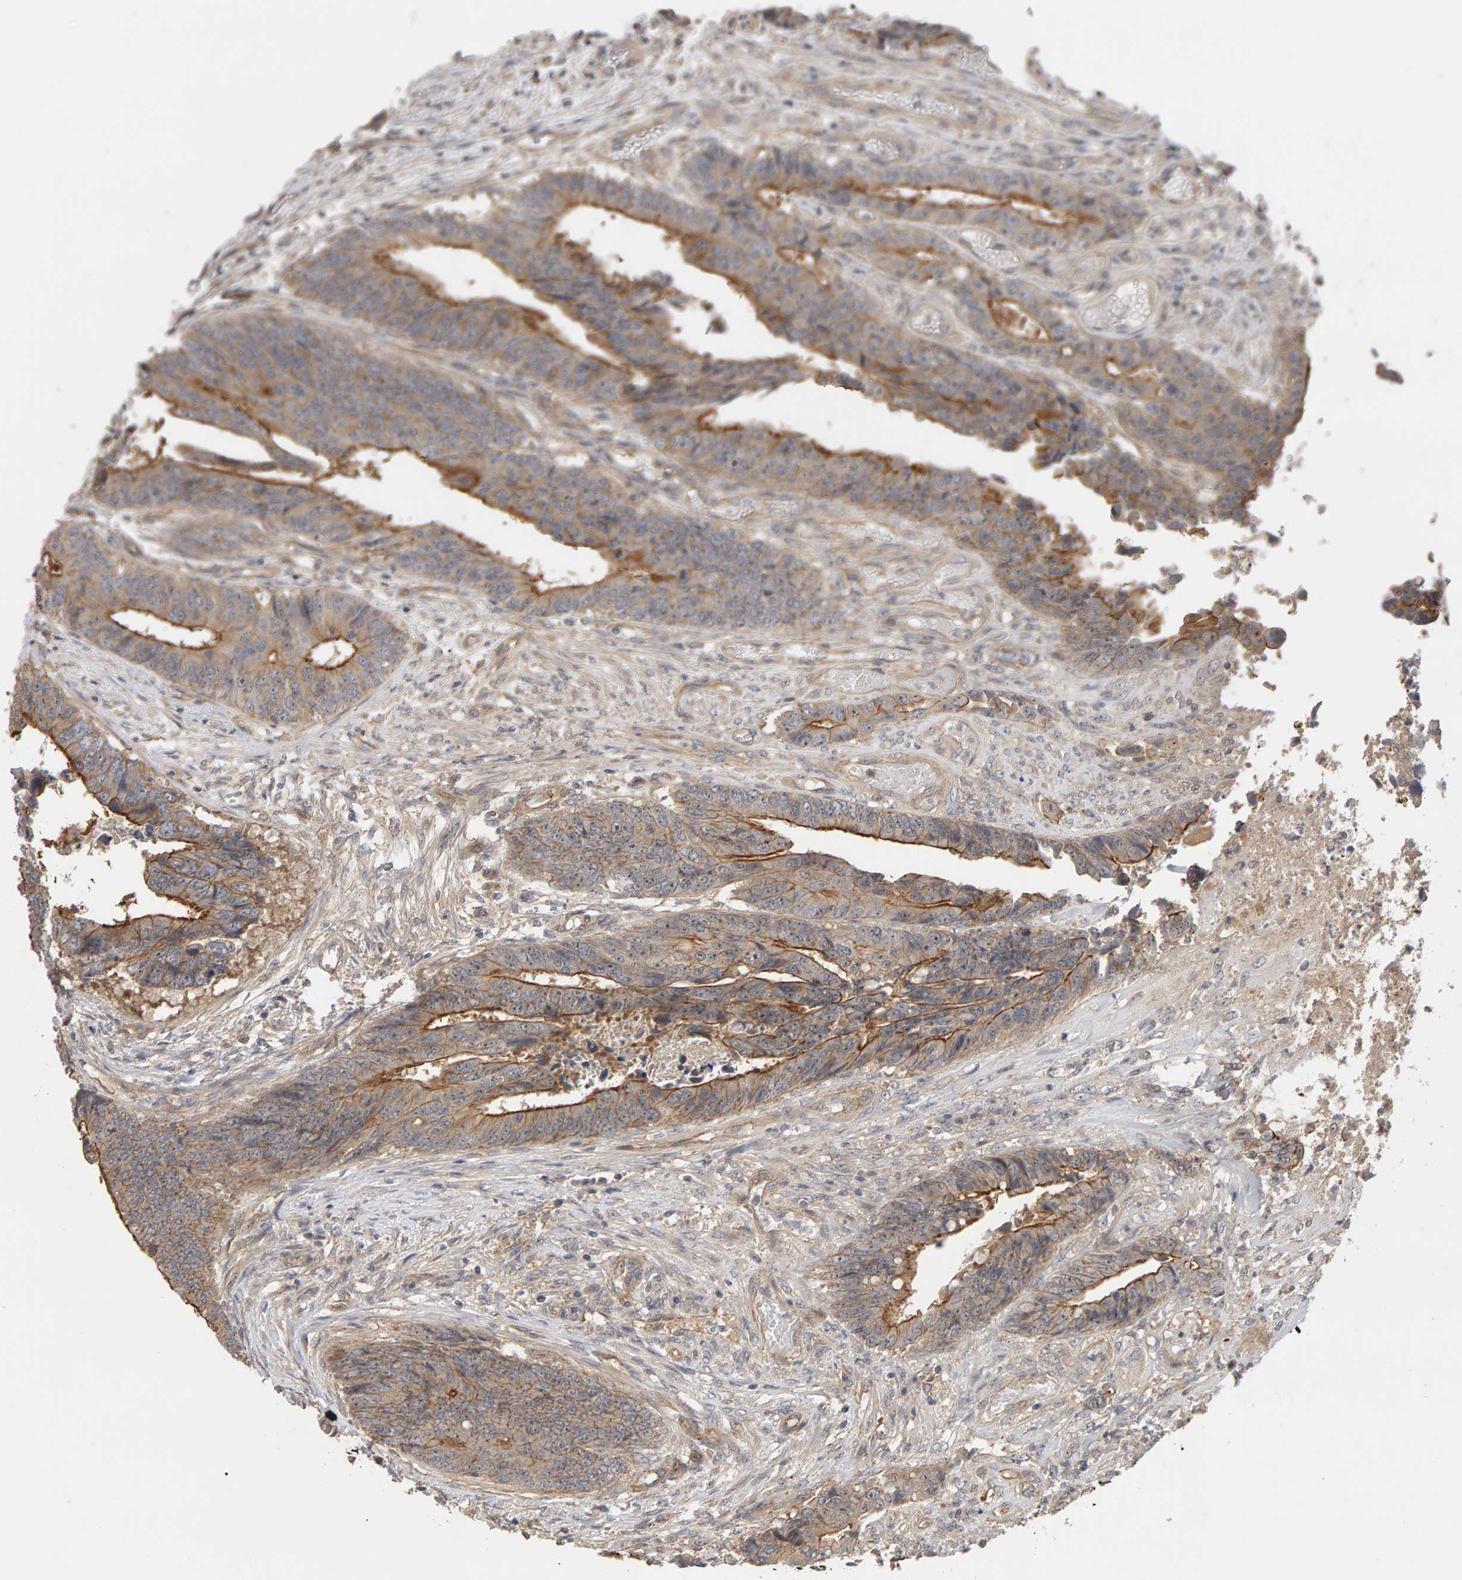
{"staining": {"intensity": "moderate", "quantity": "25%-75%", "location": "cytoplasmic/membranous"}, "tissue": "colorectal cancer", "cell_type": "Tumor cells", "image_type": "cancer", "snomed": [{"axis": "morphology", "description": "Adenocarcinoma, NOS"}, {"axis": "topography", "description": "Rectum"}], "caption": "Tumor cells demonstrate medium levels of moderate cytoplasmic/membranous positivity in approximately 25%-75% of cells in human colorectal adenocarcinoma.", "gene": "PPP1R16A", "patient": {"sex": "male", "age": 84}}